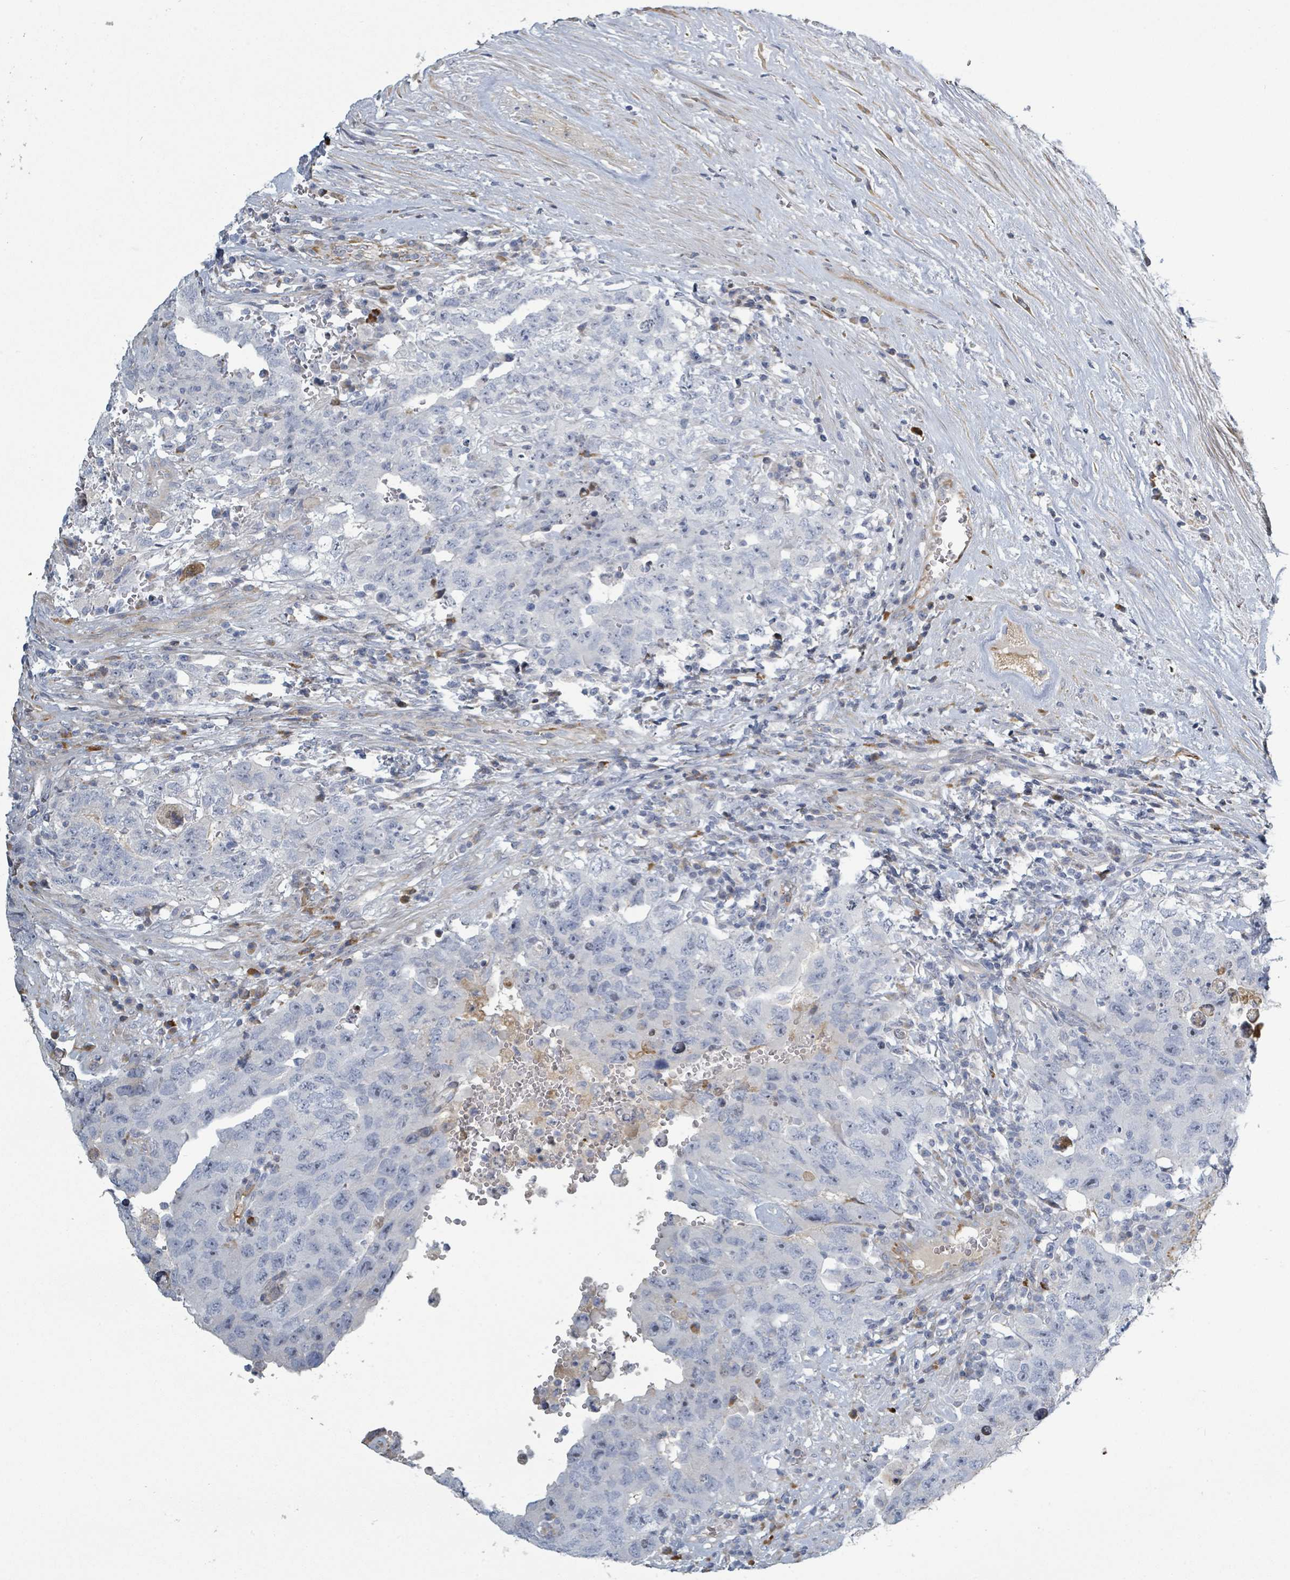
{"staining": {"intensity": "negative", "quantity": "none", "location": "none"}, "tissue": "testis cancer", "cell_type": "Tumor cells", "image_type": "cancer", "snomed": [{"axis": "morphology", "description": "Carcinoma, Embryonal, NOS"}, {"axis": "topography", "description": "Testis"}], "caption": "Histopathology image shows no significant protein positivity in tumor cells of embryonal carcinoma (testis).", "gene": "RAB33B", "patient": {"sex": "male", "age": 26}}